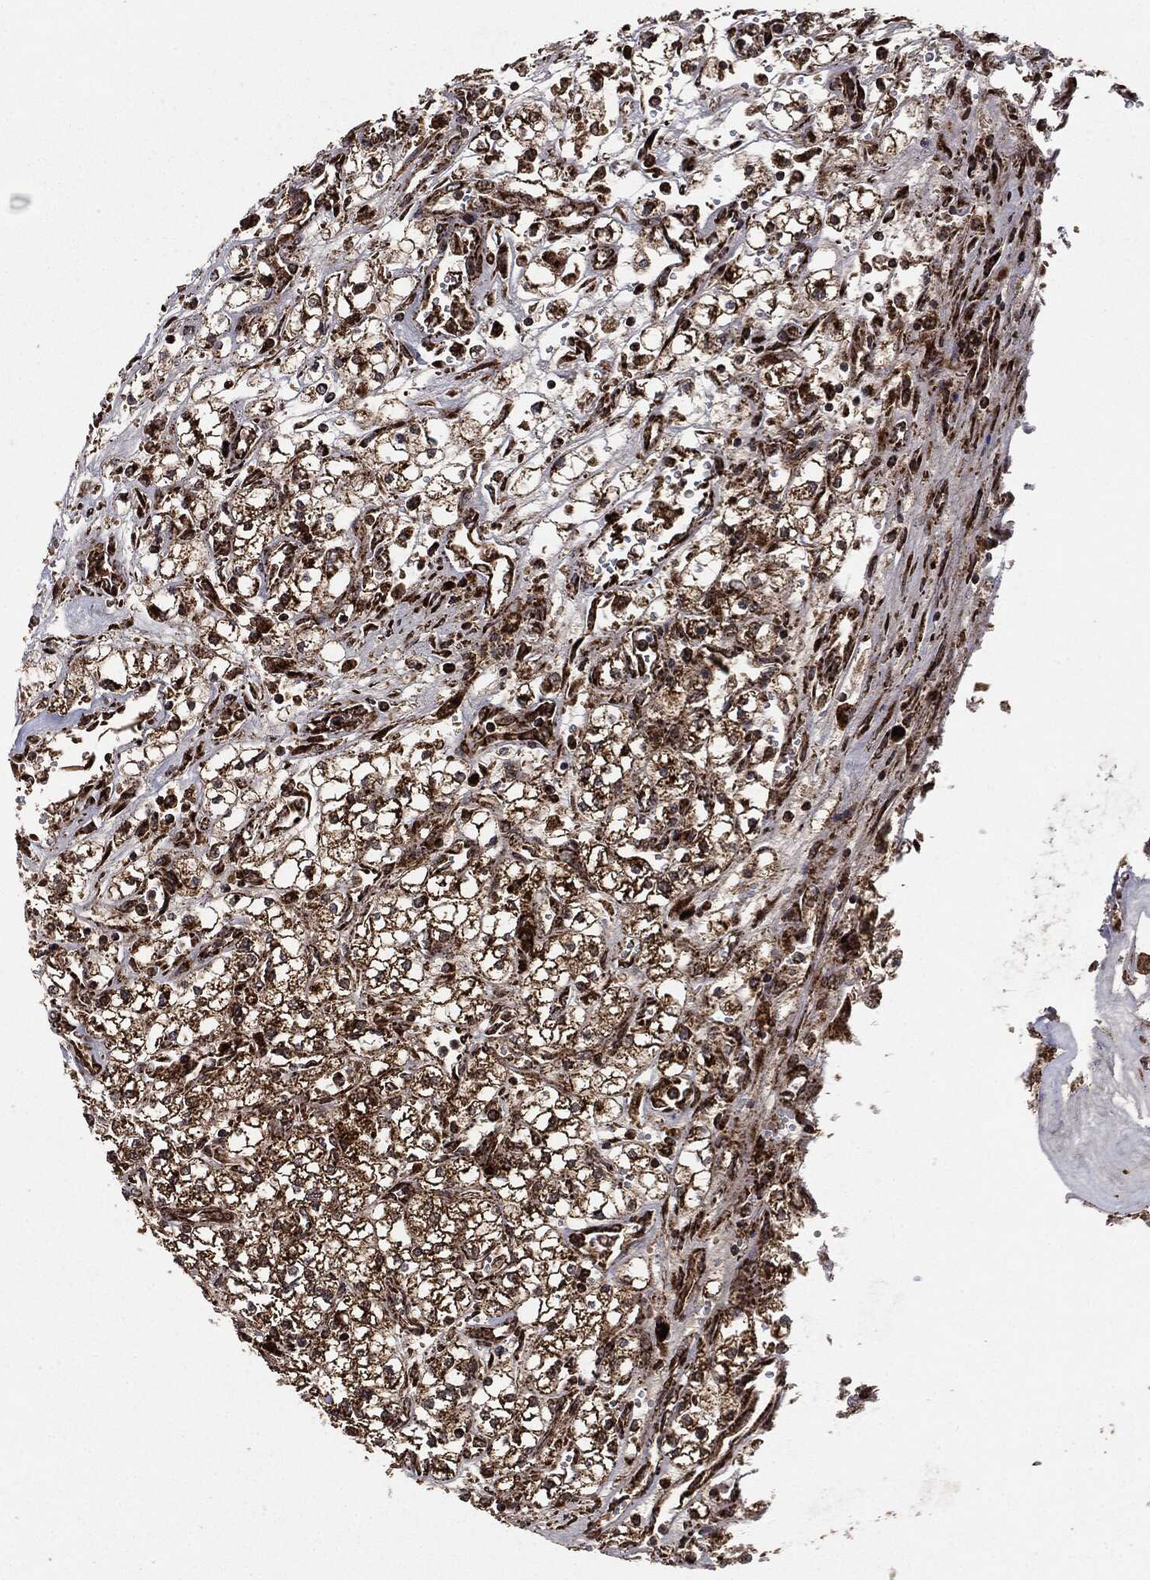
{"staining": {"intensity": "strong", "quantity": ">75%", "location": "cytoplasmic/membranous"}, "tissue": "renal cancer", "cell_type": "Tumor cells", "image_type": "cancer", "snomed": [{"axis": "morphology", "description": "Adenocarcinoma, NOS"}, {"axis": "topography", "description": "Kidney"}], "caption": "Strong cytoplasmic/membranous staining is identified in about >75% of tumor cells in renal adenocarcinoma.", "gene": "MAP2K1", "patient": {"sex": "male", "age": 80}}